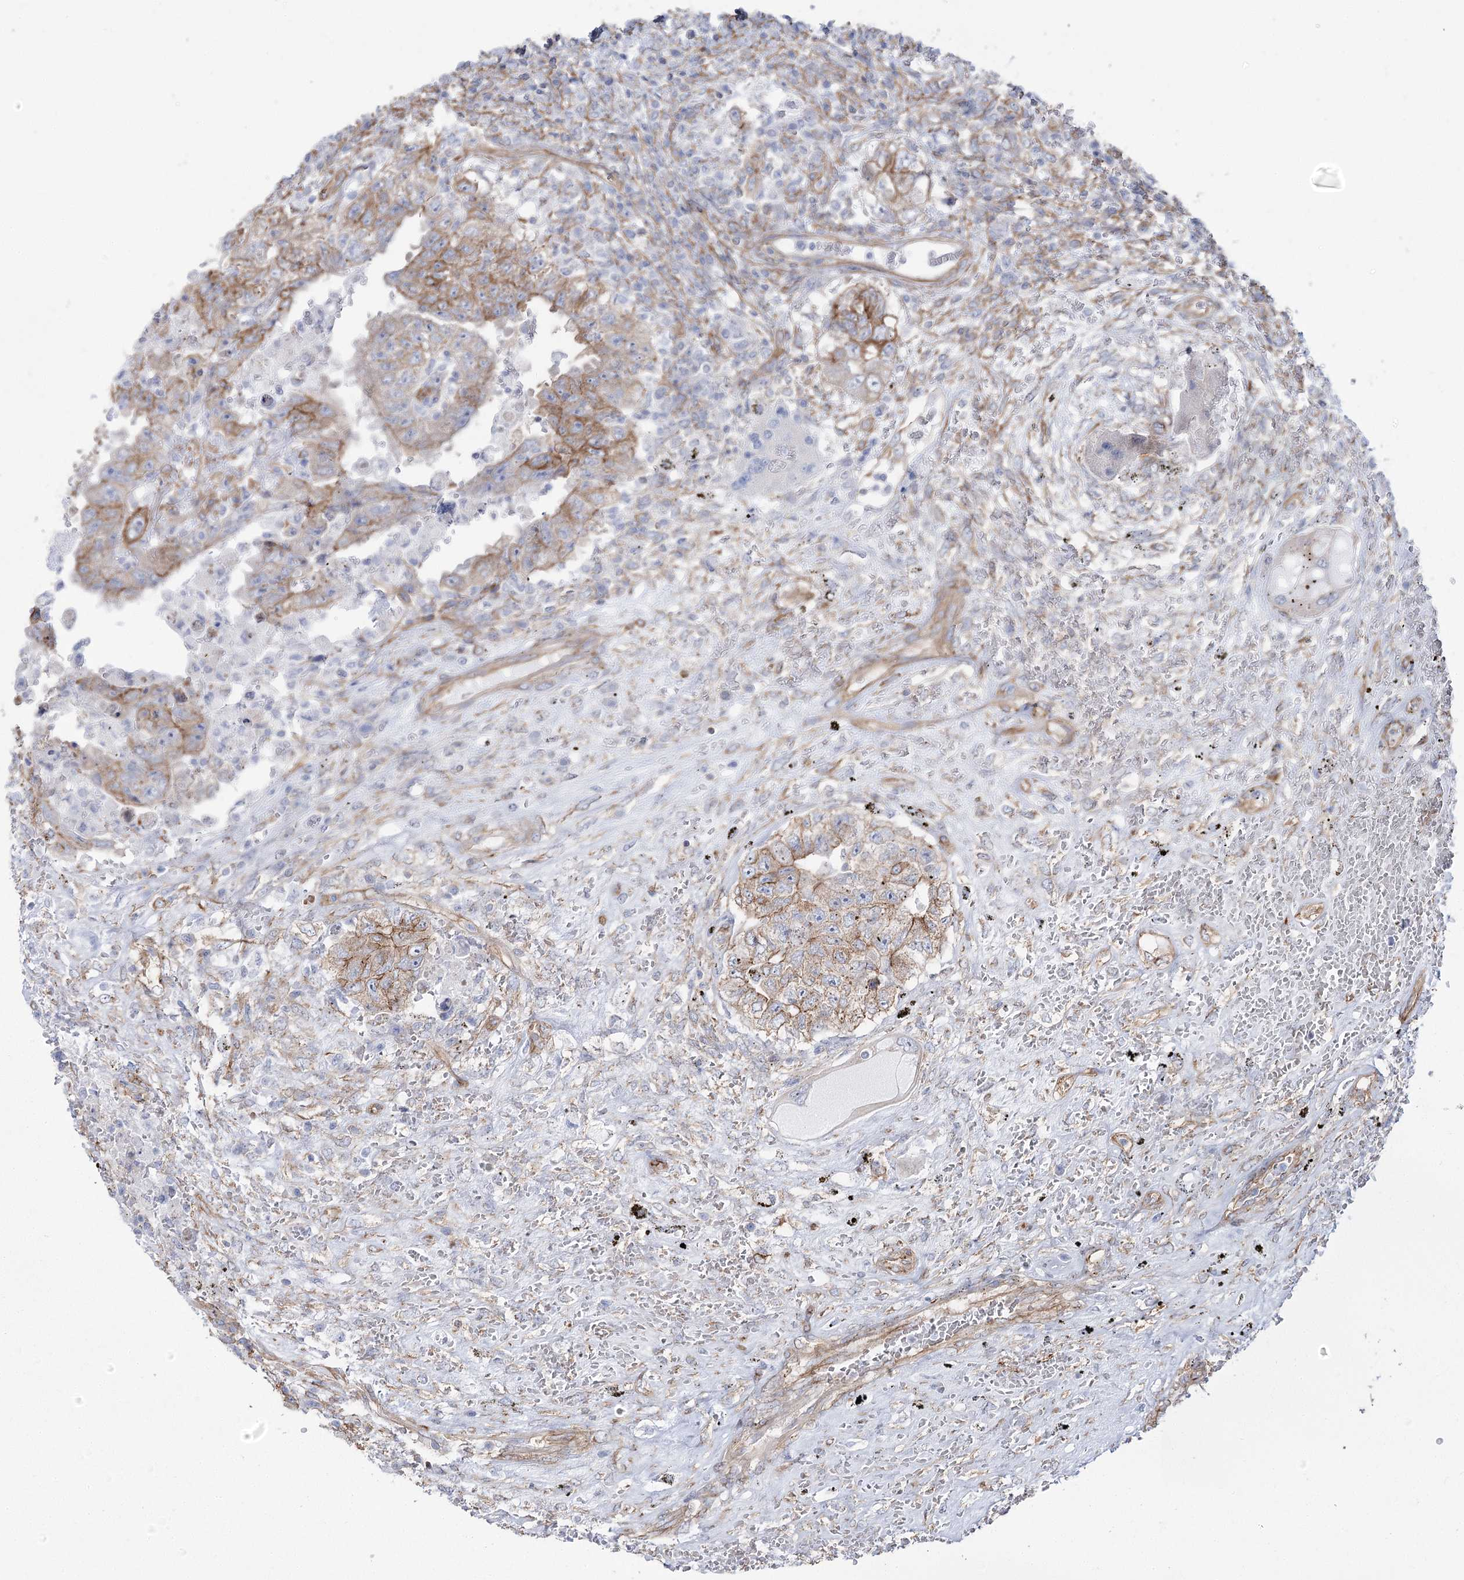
{"staining": {"intensity": "moderate", "quantity": ">75%", "location": "cytoplasmic/membranous"}, "tissue": "testis cancer", "cell_type": "Tumor cells", "image_type": "cancer", "snomed": [{"axis": "morphology", "description": "Carcinoma, Embryonal, NOS"}, {"axis": "topography", "description": "Testis"}], "caption": "Protein positivity by IHC demonstrates moderate cytoplasmic/membranous staining in about >75% of tumor cells in testis cancer. The protein is shown in brown color, while the nuclei are stained blue.", "gene": "PLEKHA5", "patient": {"sex": "male", "age": 26}}